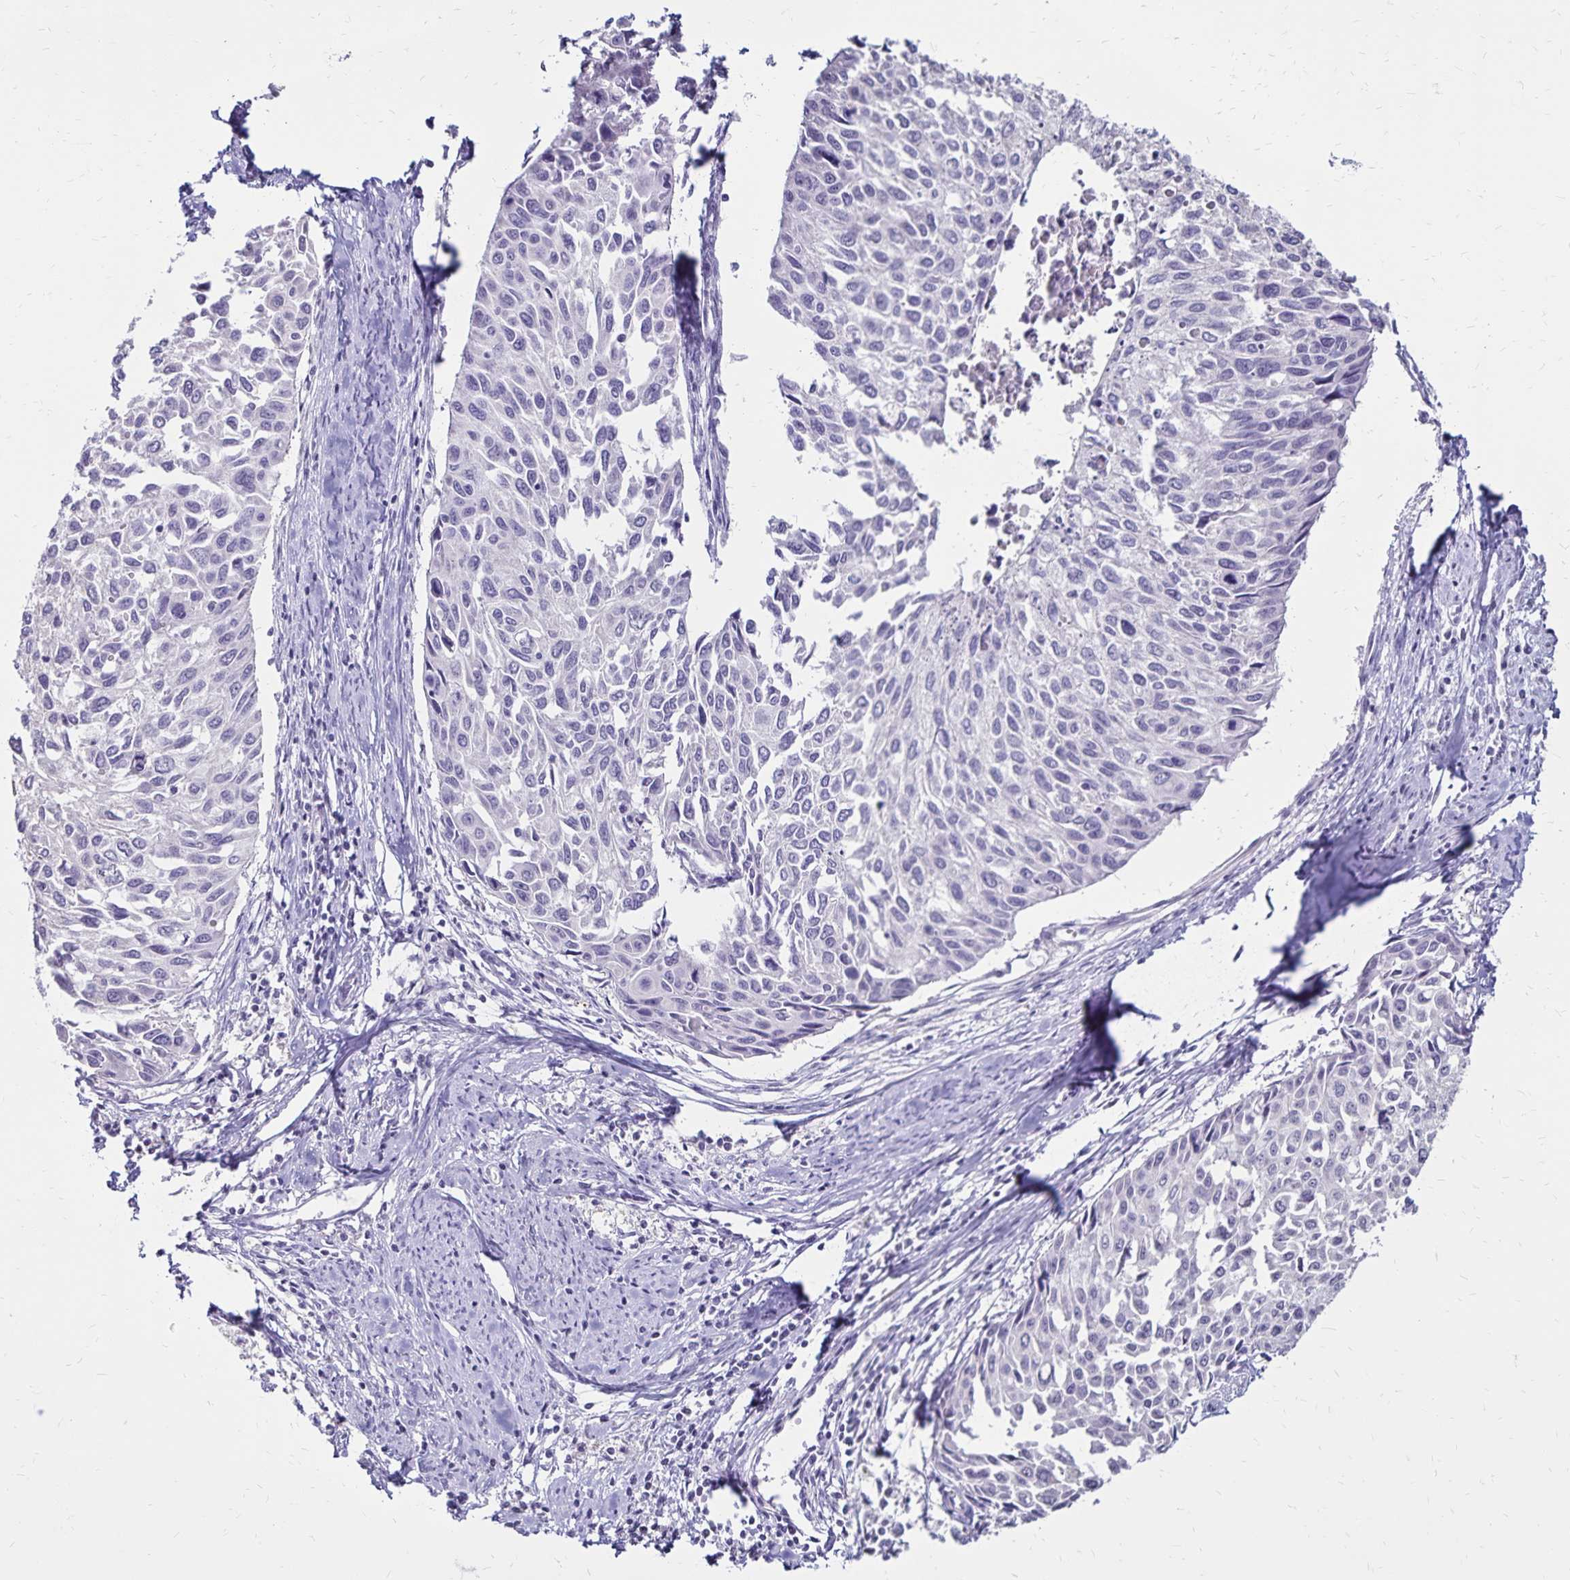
{"staining": {"intensity": "negative", "quantity": "none", "location": "none"}, "tissue": "cervical cancer", "cell_type": "Tumor cells", "image_type": "cancer", "snomed": [{"axis": "morphology", "description": "Squamous cell carcinoma, NOS"}, {"axis": "topography", "description": "Cervix"}], "caption": "IHC micrograph of human cervical squamous cell carcinoma stained for a protein (brown), which demonstrates no positivity in tumor cells.", "gene": "SH3GL3", "patient": {"sex": "female", "age": 50}}